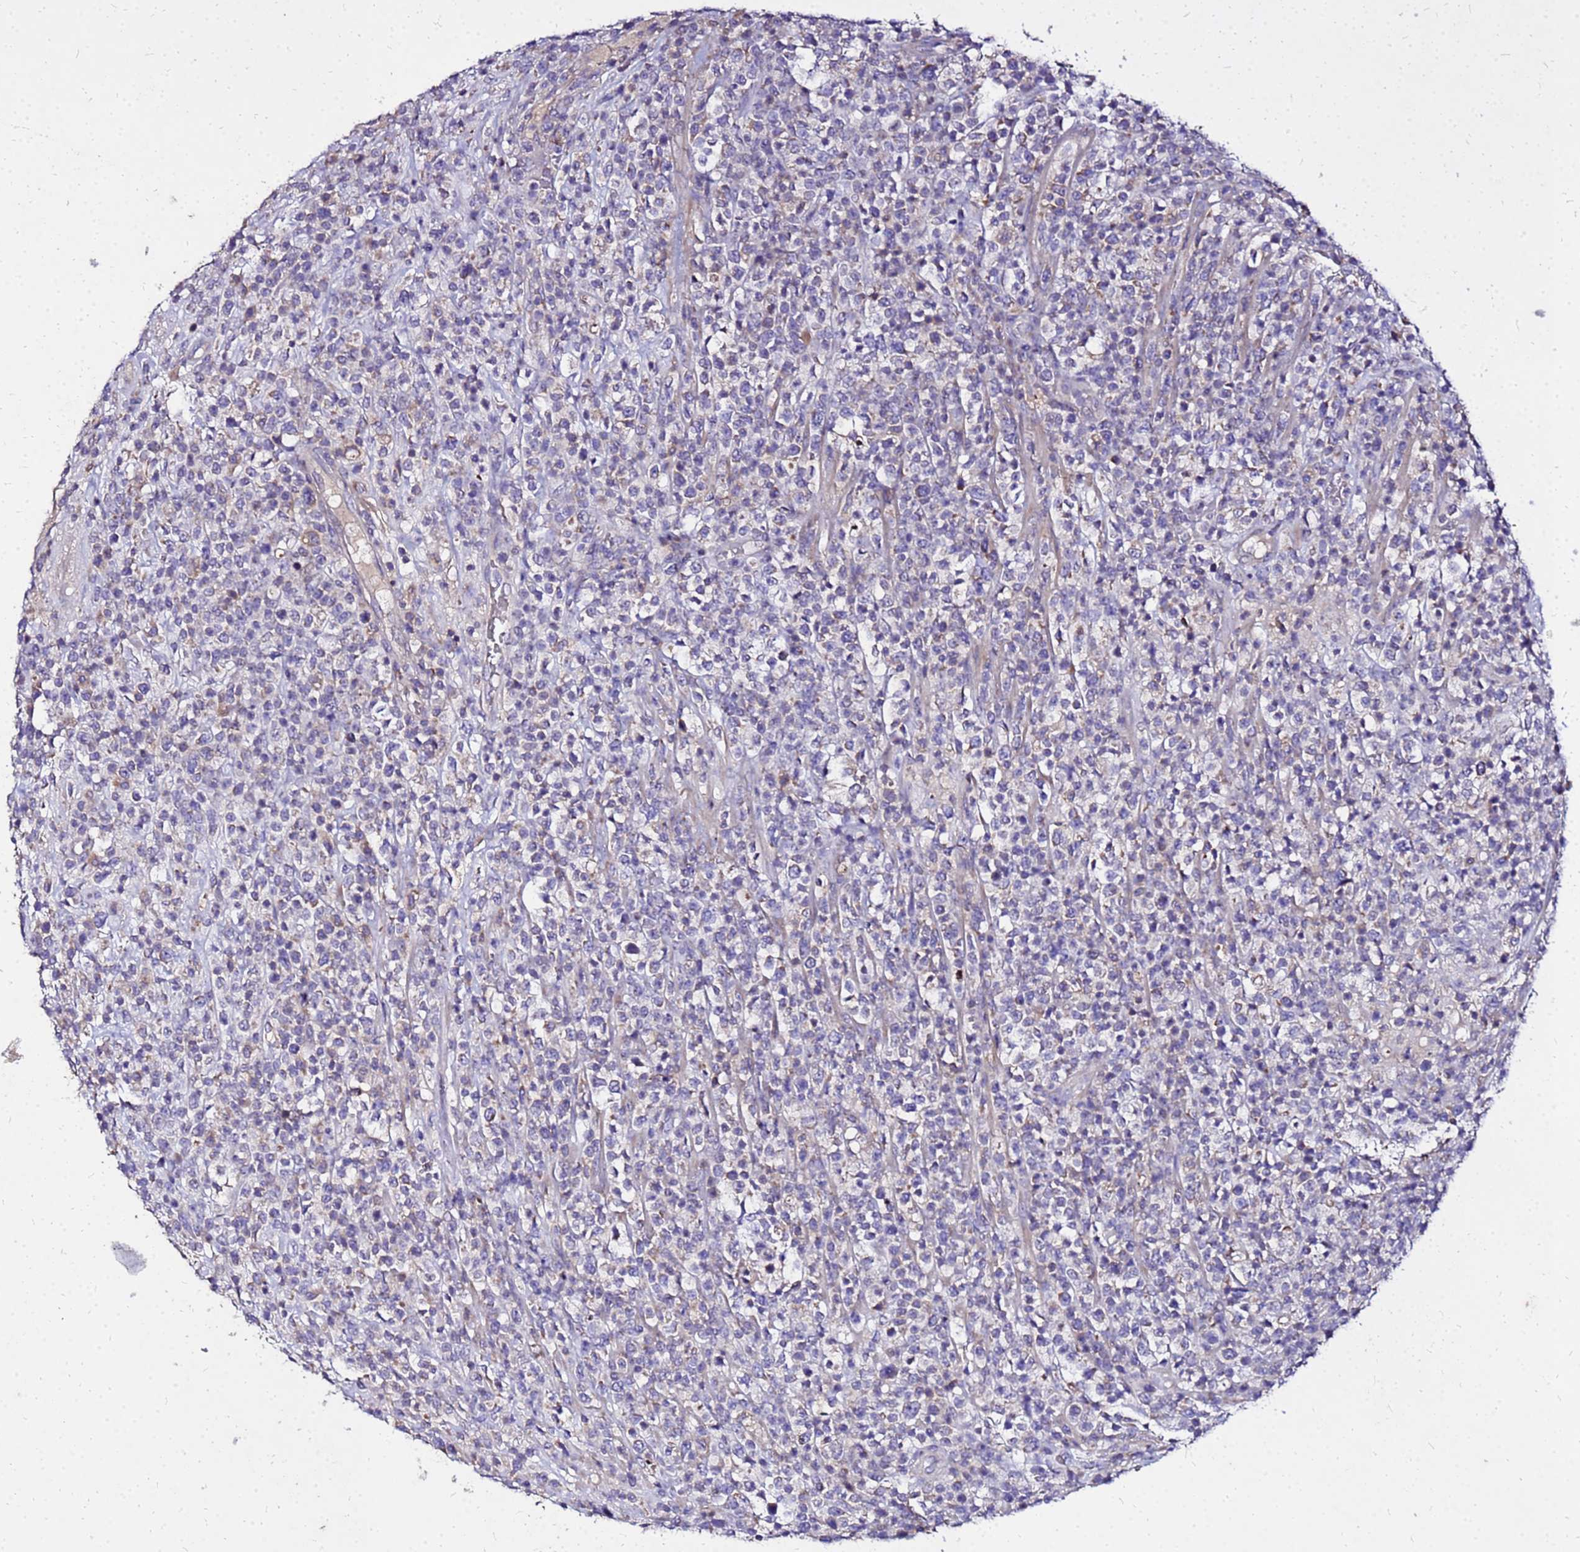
{"staining": {"intensity": "negative", "quantity": "none", "location": "none"}, "tissue": "lymphoma", "cell_type": "Tumor cells", "image_type": "cancer", "snomed": [{"axis": "morphology", "description": "Malignant lymphoma, non-Hodgkin's type, High grade"}, {"axis": "topography", "description": "Colon"}], "caption": "Lymphoma was stained to show a protein in brown. There is no significant positivity in tumor cells.", "gene": "COX14", "patient": {"sex": "female", "age": 53}}